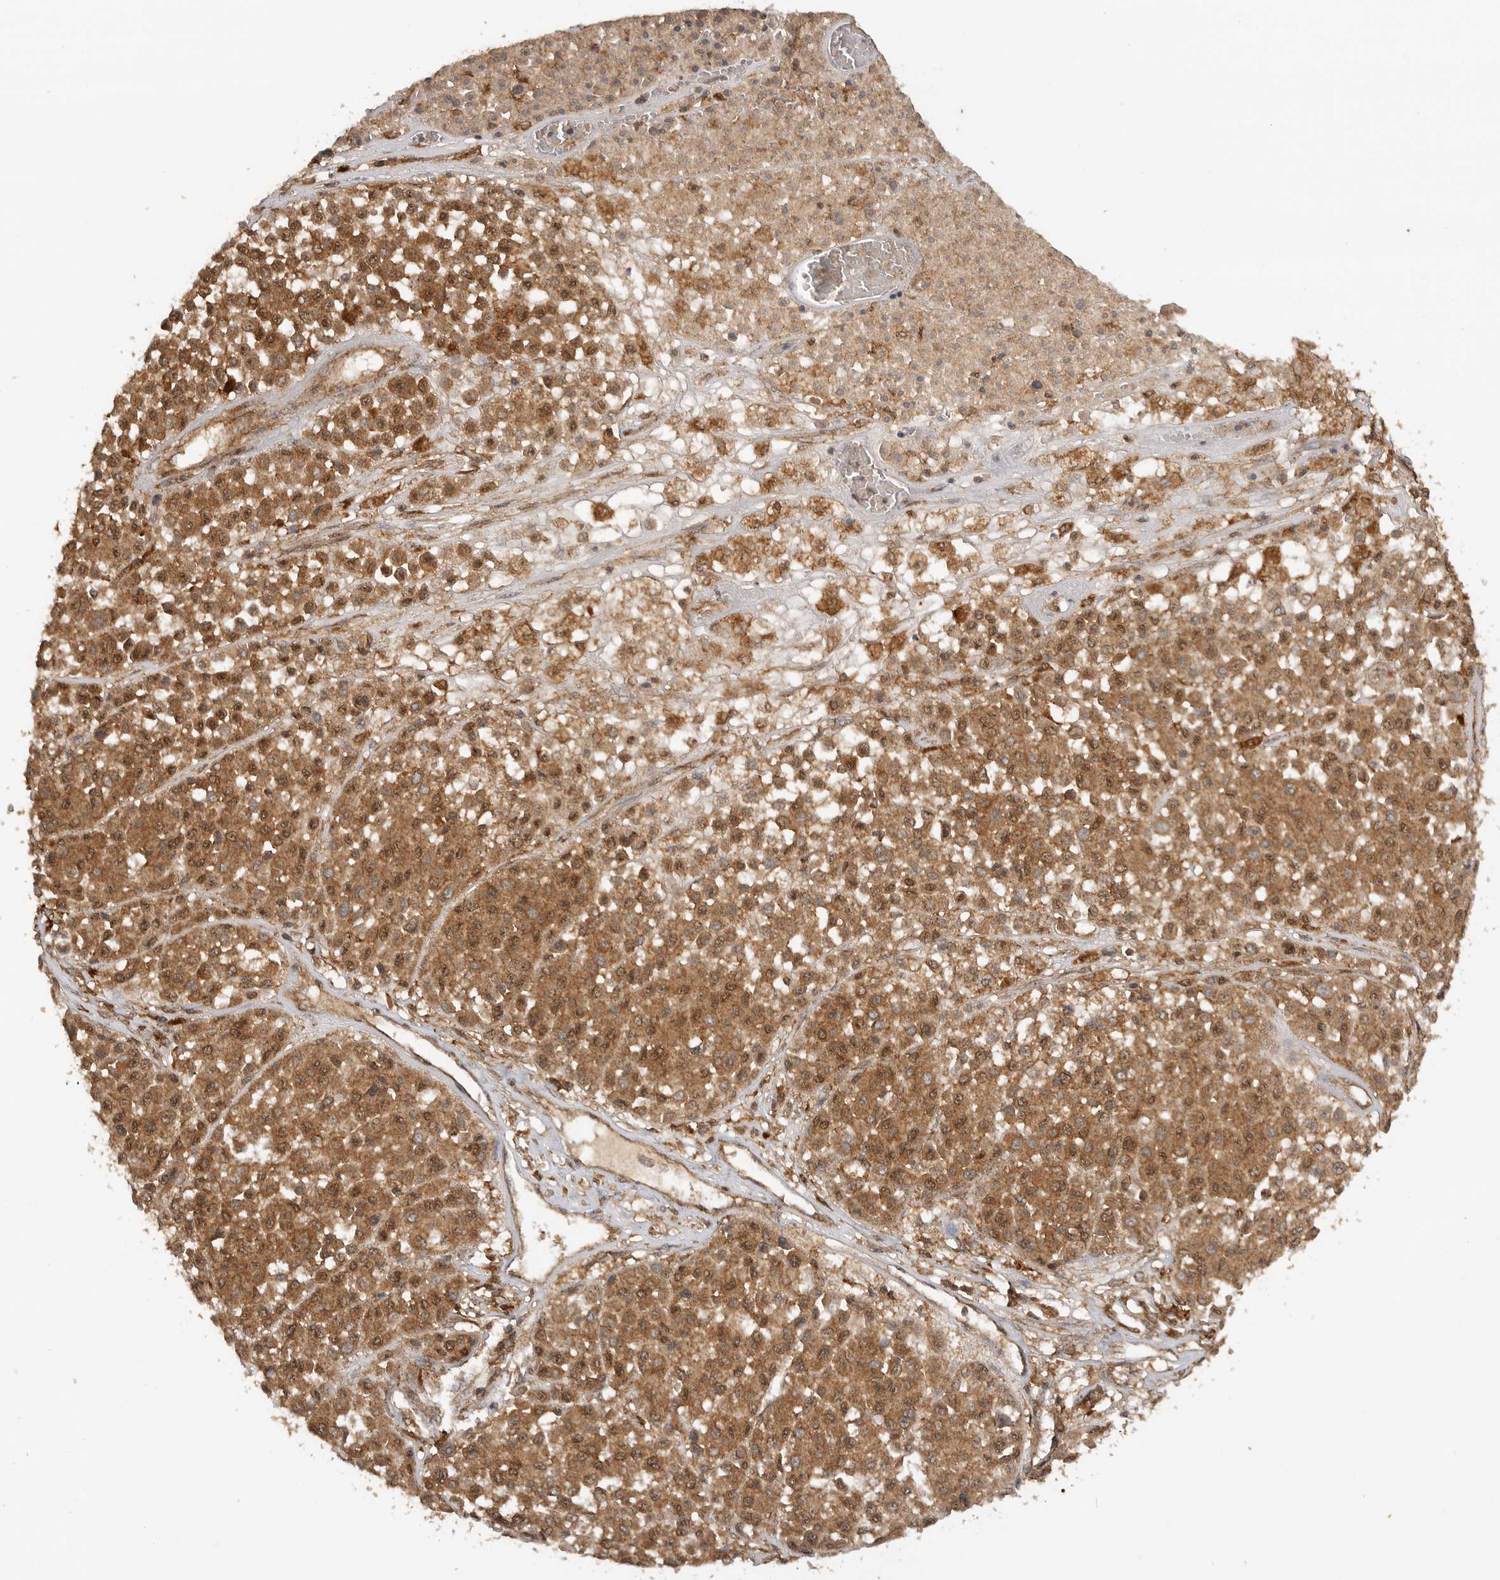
{"staining": {"intensity": "moderate", "quantity": ">75%", "location": "cytoplasmic/membranous,nuclear"}, "tissue": "melanoma", "cell_type": "Tumor cells", "image_type": "cancer", "snomed": [{"axis": "morphology", "description": "Malignant melanoma, Metastatic site"}, {"axis": "topography", "description": "Soft tissue"}], "caption": "A brown stain shows moderate cytoplasmic/membranous and nuclear staining of a protein in melanoma tumor cells.", "gene": "ICOSLG", "patient": {"sex": "male", "age": 41}}